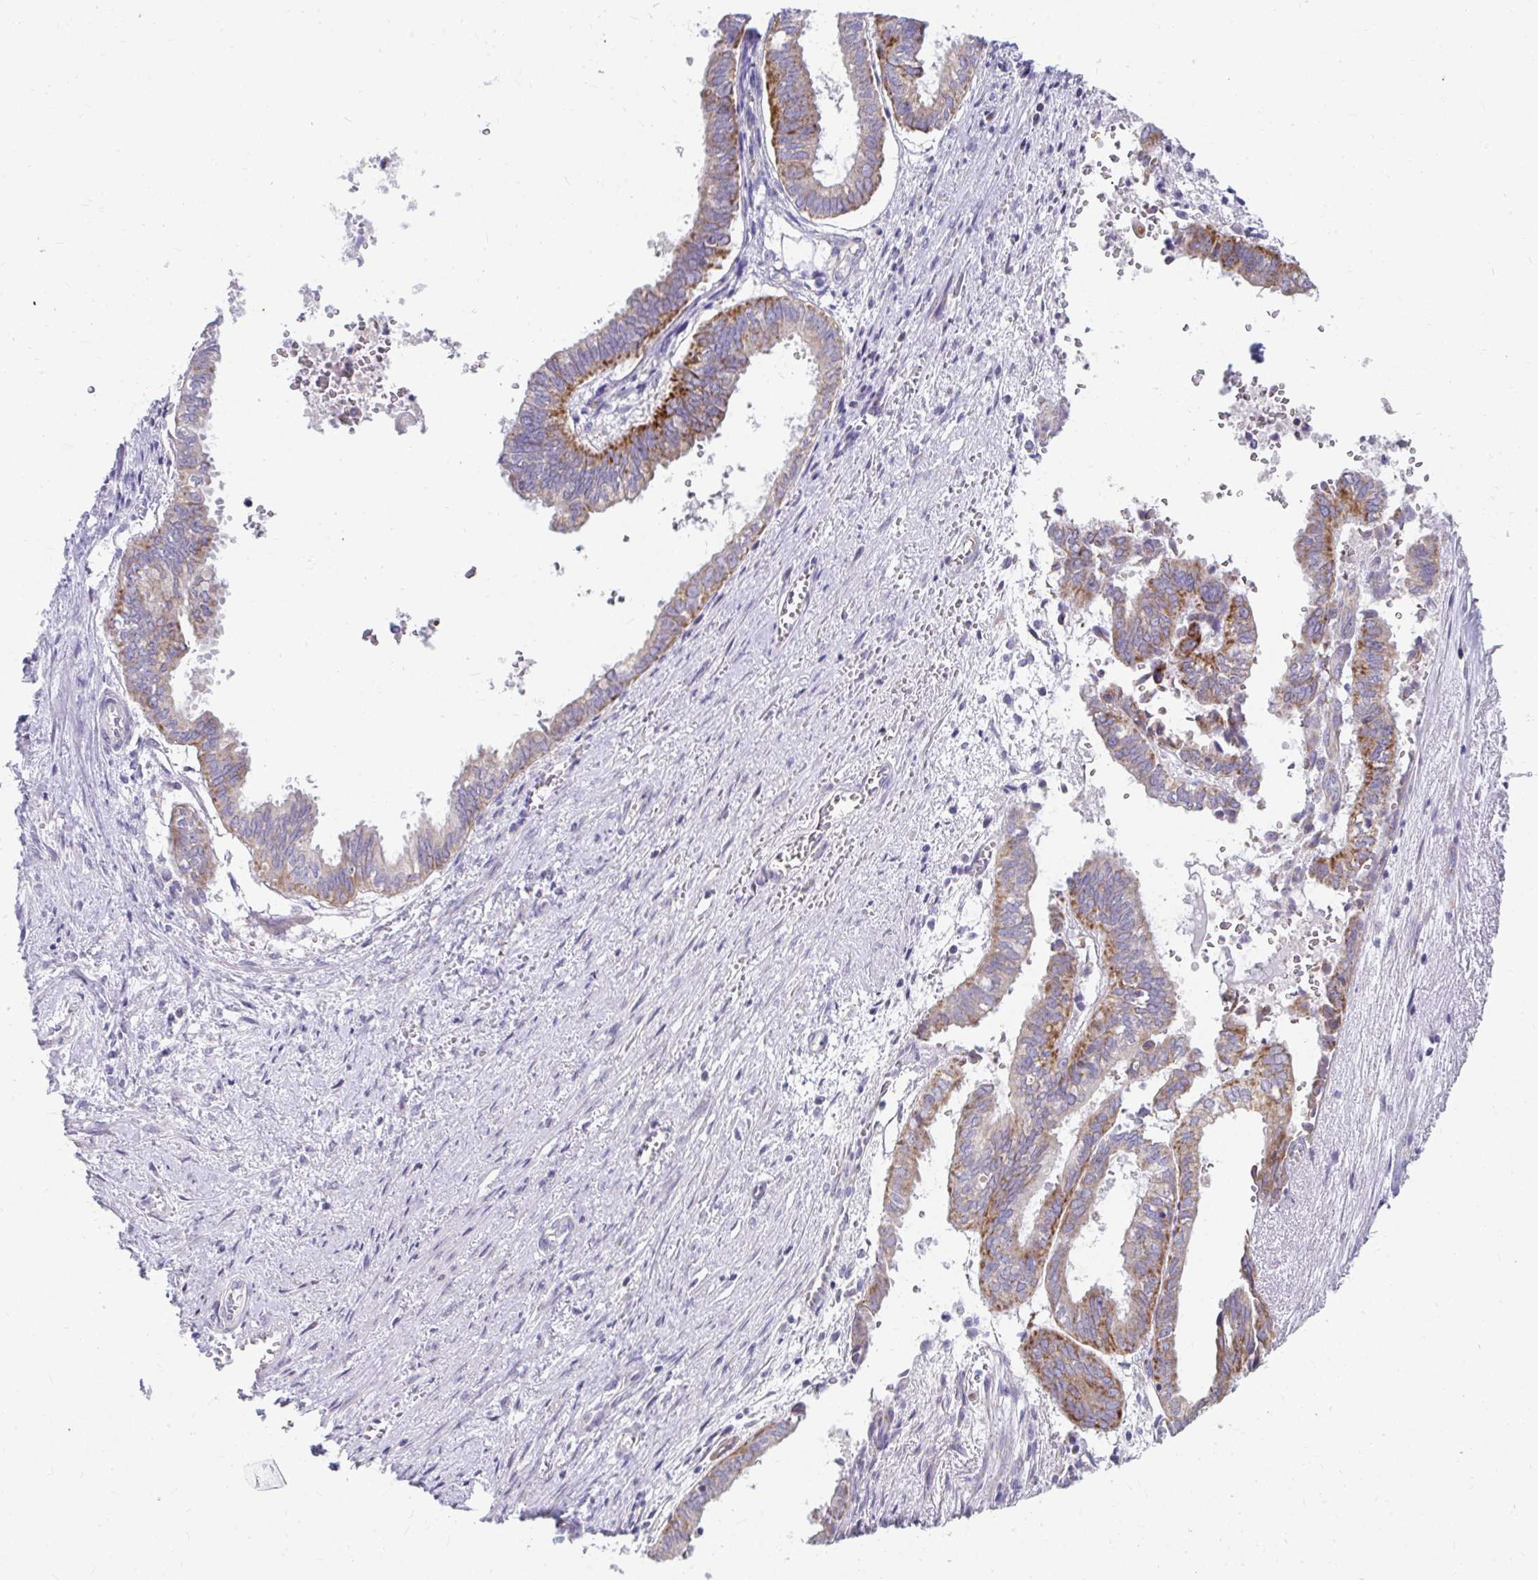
{"staining": {"intensity": "moderate", "quantity": "25%-75%", "location": "cytoplasmic/membranous"}, "tissue": "ovarian cancer", "cell_type": "Tumor cells", "image_type": "cancer", "snomed": [{"axis": "morphology", "description": "Carcinoma, endometroid"}, {"axis": "topography", "description": "Ovary"}], "caption": "A high-resolution micrograph shows IHC staining of ovarian endometroid carcinoma, which demonstrates moderate cytoplasmic/membranous expression in approximately 25%-75% of tumor cells. (brown staining indicates protein expression, while blue staining denotes nuclei).", "gene": "EXOC5", "patient": {"sex": "female", "age": 64}}